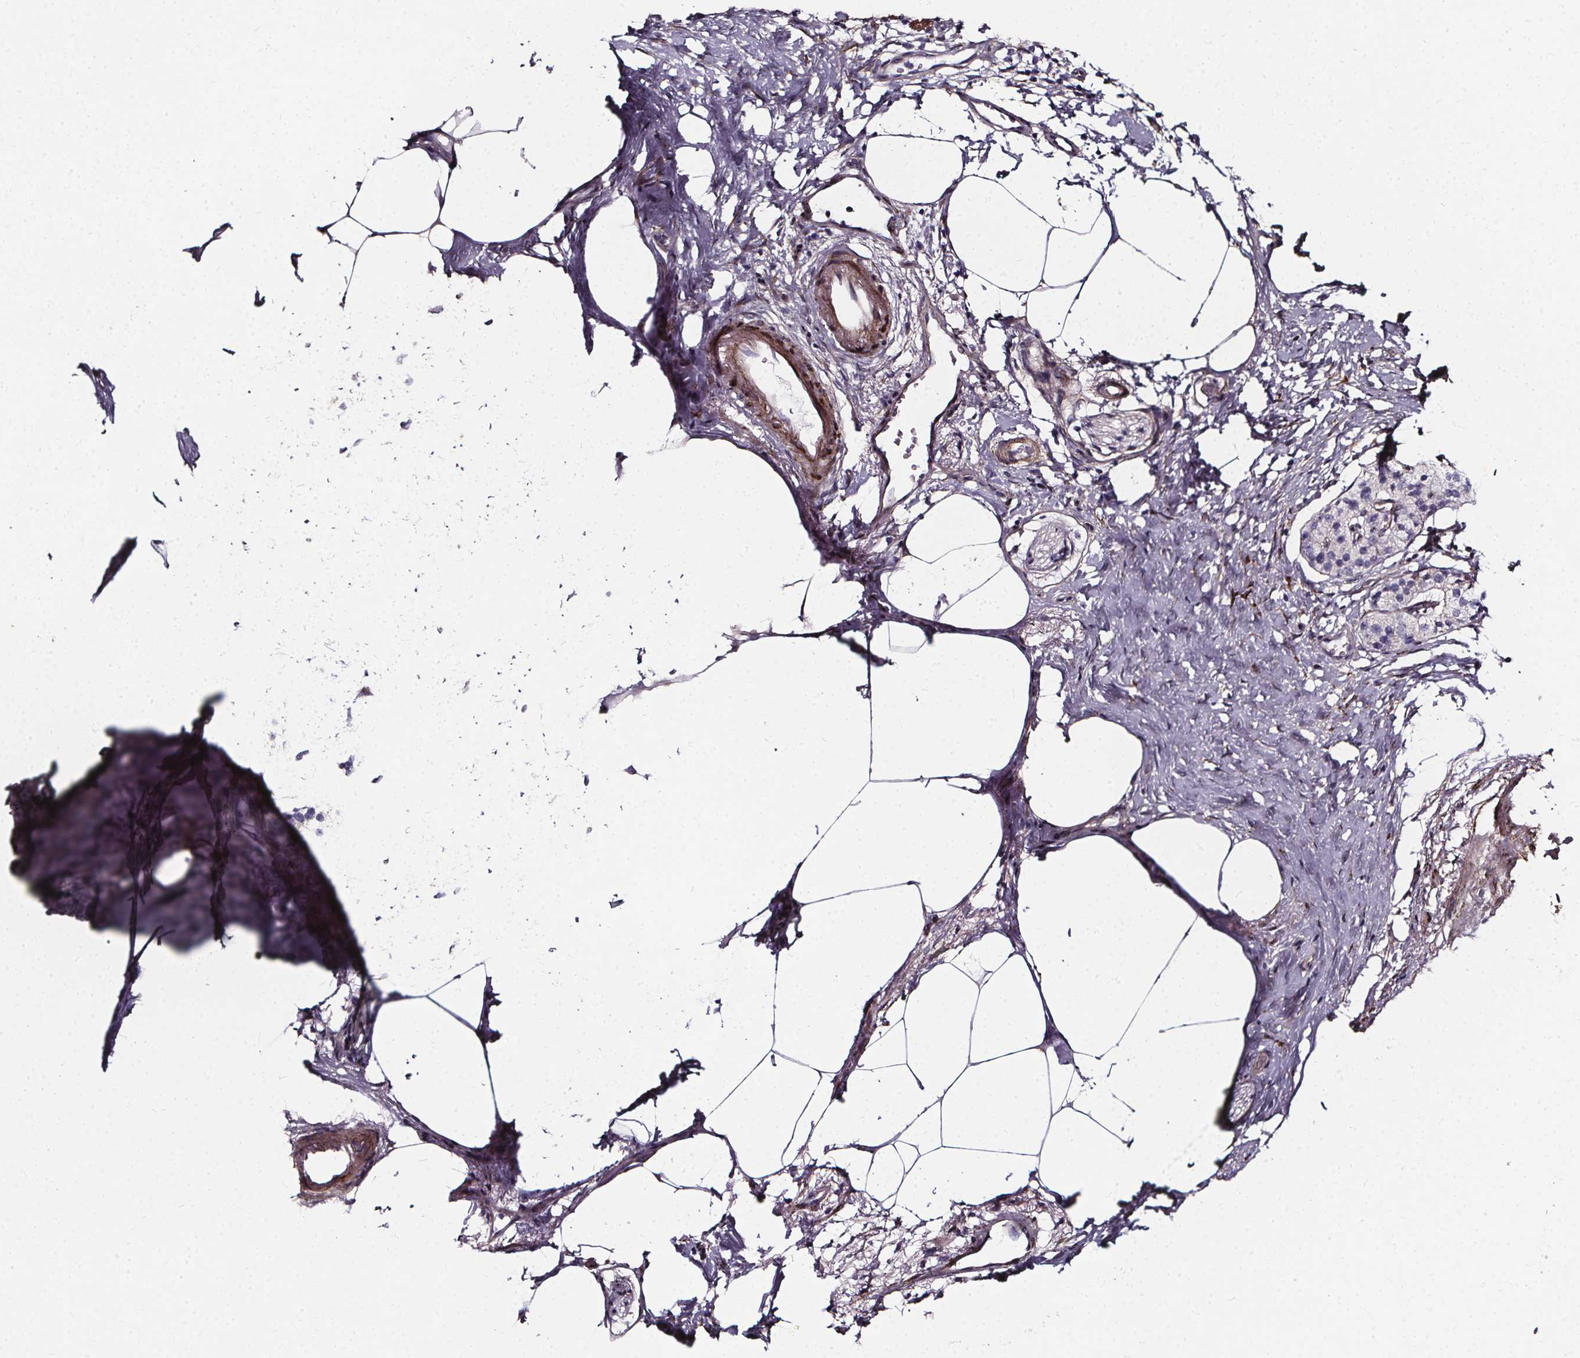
{"staining": {"intensity": "negative", "quantity": "none", "location": "none"}, "tissue": "pancreatic cancer", "cell_type": "Tumor cells", "image_type": "cancer", "snomed": [{"axis": "morphology", "description": "Adenocarcinoma, NOS"}, {"axis": "topography", "description": "Pancreas"}], "caption": "Immunohistochemistry (IHC) of human pancreatic adenocarcinoma demonstrates no expression in tumor cells.", "gene": "AEBP1", "patient": {"sex": "female", "age": 72}}